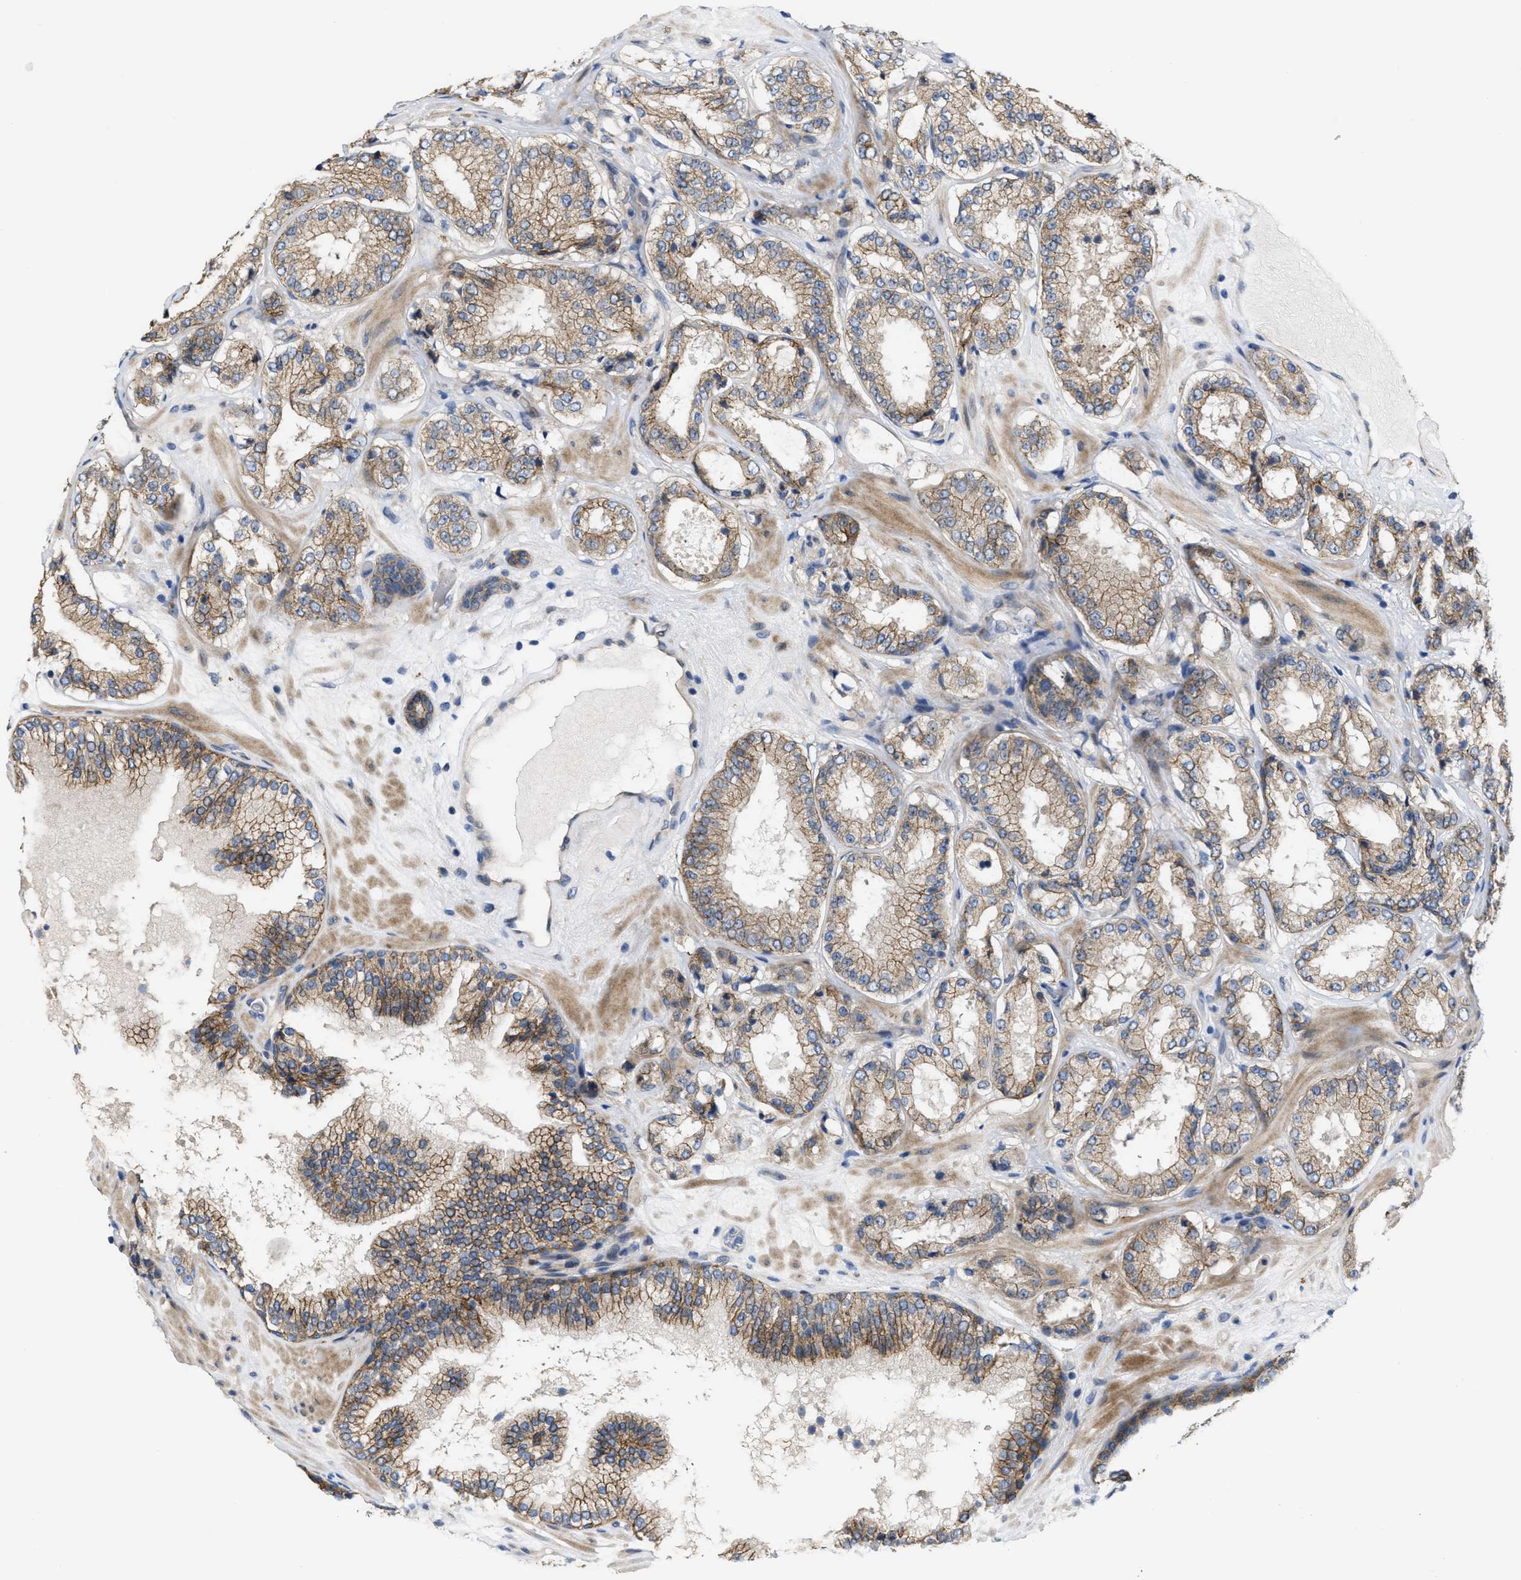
{"staining": {"intensity": "moderate", "quantity": ">75%", "location": "cytoplasmic/membranous"}, "tissue": "prostate cancer", "cell_type": "Tumor cells", "image_type": "cancer", "snomed": [{"axis": "morphology", "description": "Adenocarcinoma, High grade"}, {"axis": "topography", "description": "Prostate"}], "caption": "Prostate high-grade adenocarcinoma stained for a protein (brown) displays moderate cytoplasmic/membranous positive expression in approximately >75% of tumor cells.", "gene": "CDPF1", "patient": {"sex": "male", "age": 65}}